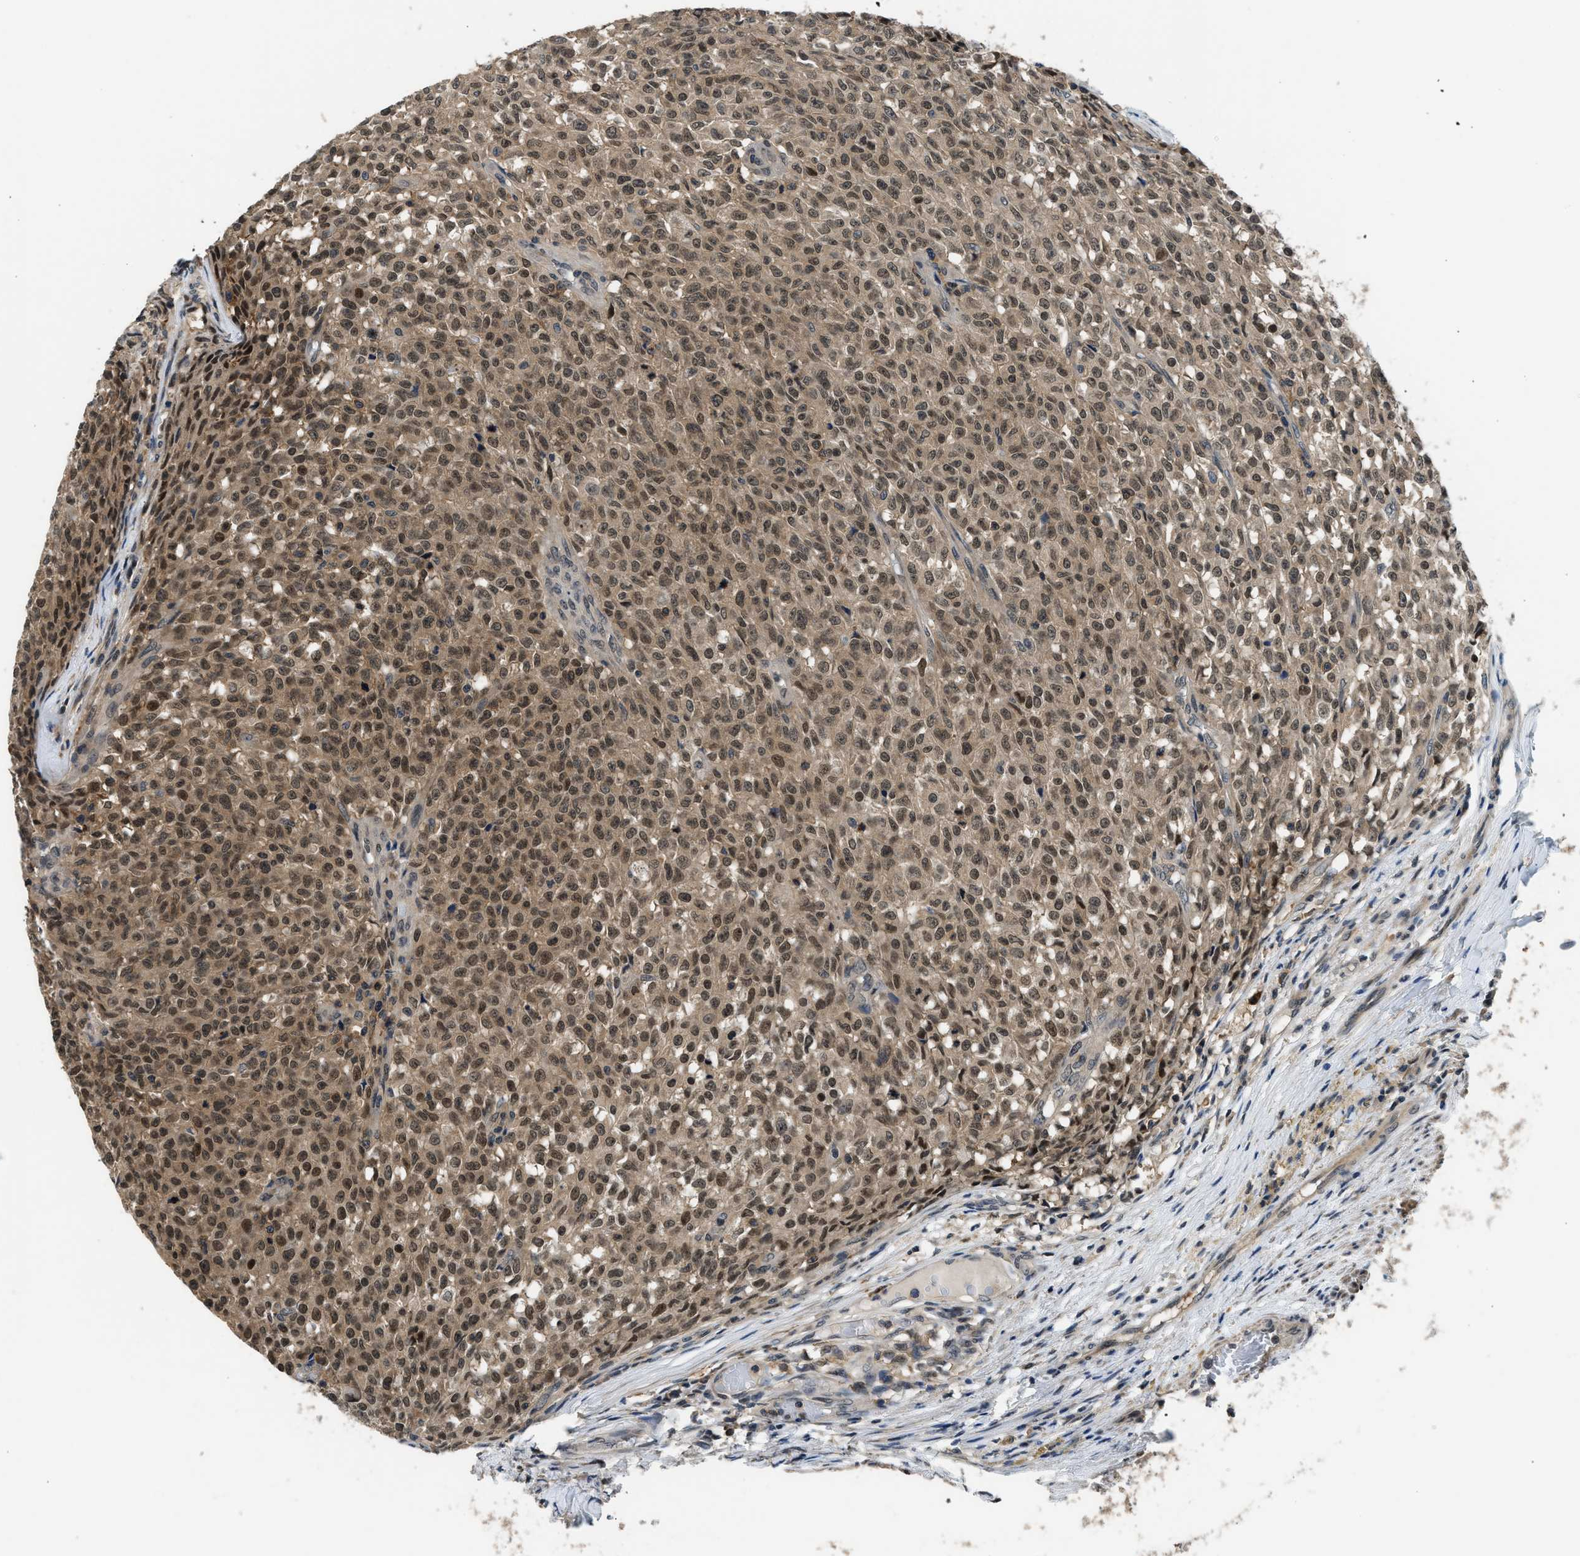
{"staining": {"intensity": "moderate", "quantity": ">75%", "location": "cytoplasmic/membranous,nuclear"}, "tissue": "testis cancer", "cell_type": "Tumor cells", "image_type": "cancer", "snomed": [{"axis": "morphology", "description": "Seminoma, NOS"}, {"axis": "topography", "description": "Testis"}], "caption": "Immunohistochemical staining of human seminoma (testis) displays medium levels of moderate cytoplasmic/membranous and nuclear protein staining in approximately >75% of tumor cells.", "gene": "MTMR1", "patient": {"sex": "male", "age": 59}}